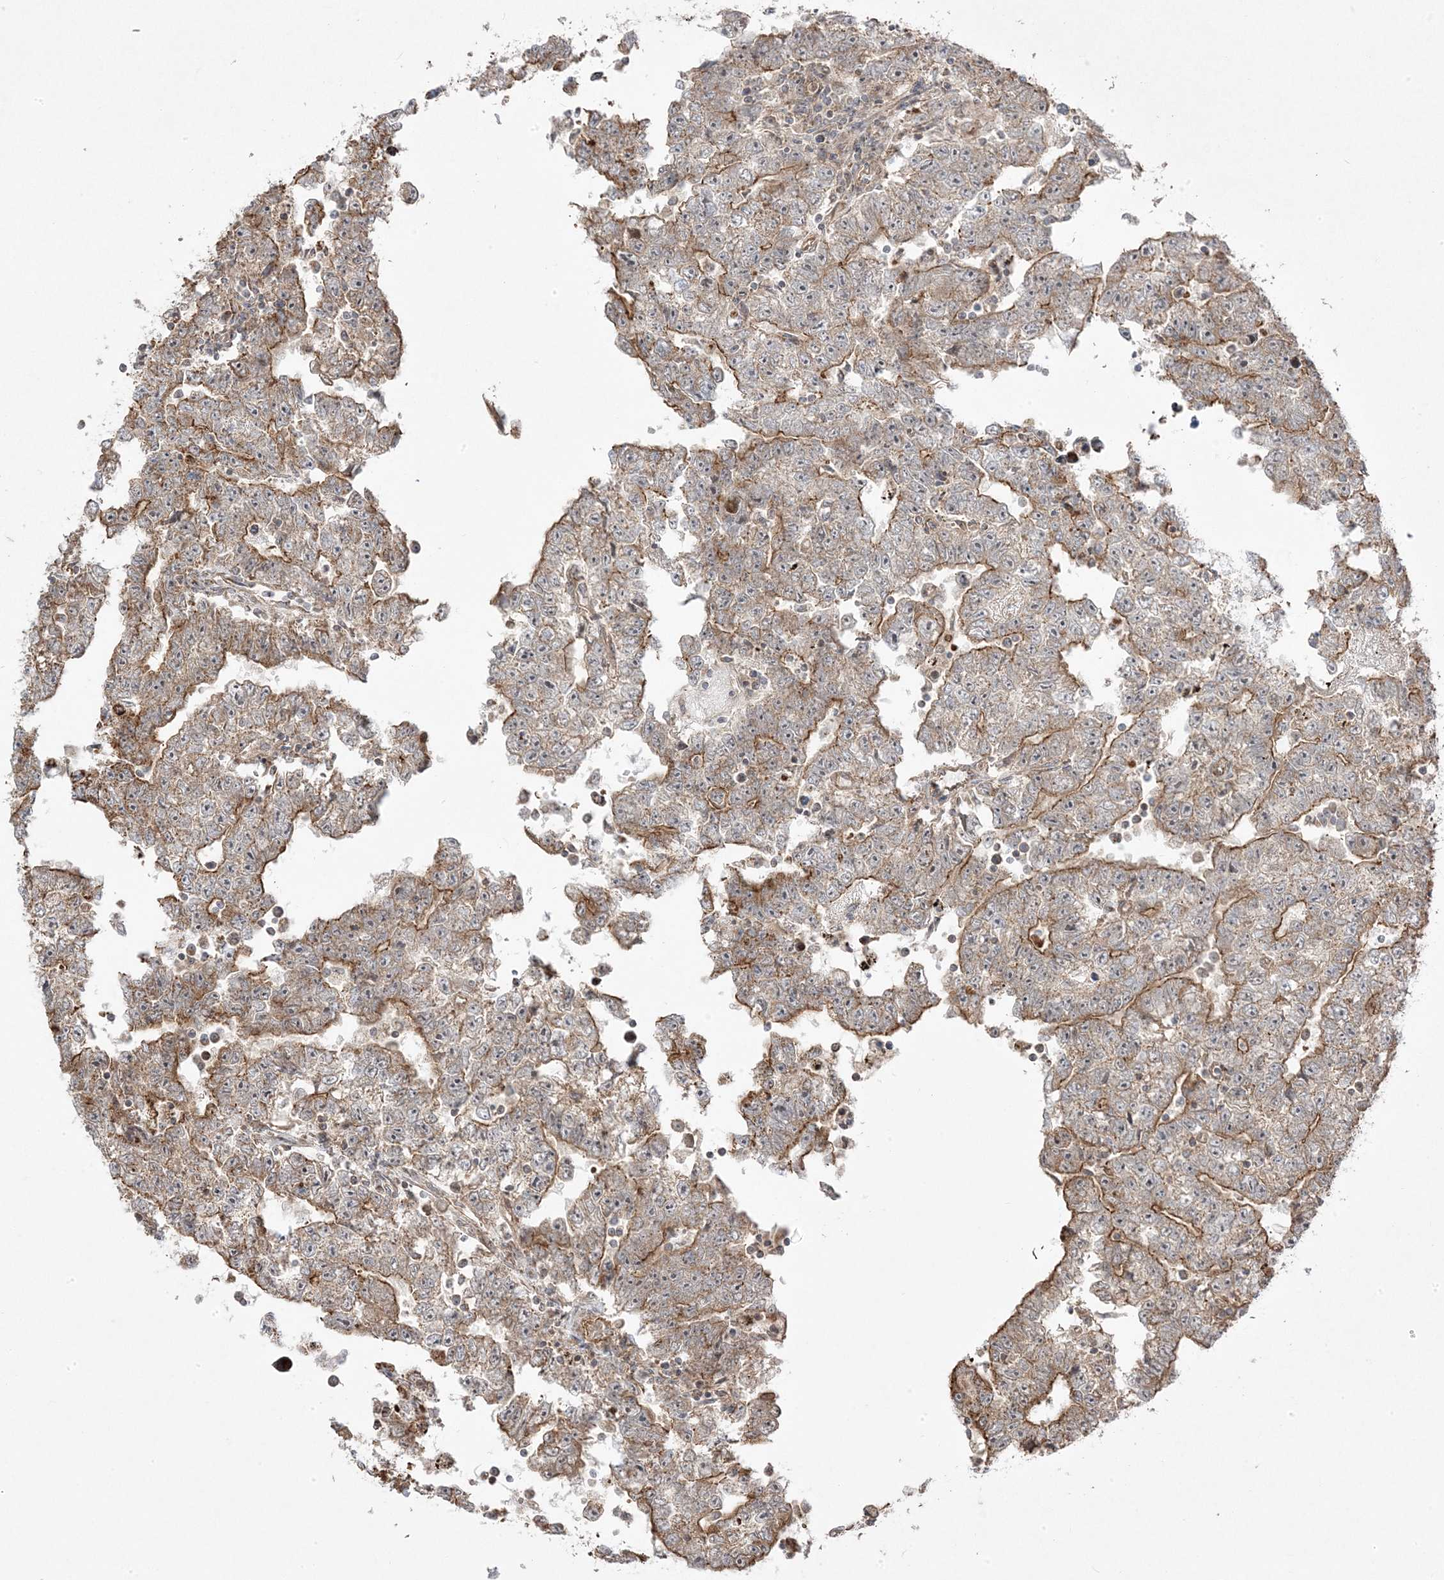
{"staining": {"intensity": "moderate", "quantity": ">75%", "location": "cytoplasmic/membranous"}, "tissue": "testis cancer", "cell_type": "Tumor cells", "image_type": "cancer", "snomed": [{"axis": "morphology", "description": "Carcinoma, Embryonal, NOS"}, {"axis": "topography", "description": "Testis"}], "caption": "The photomicrograph demonstrates staining of embryonal carcinoma (testis), revealing moderate cytoplasmic/membranous protein staining (brown color) within tumor cells.", "gene": "CLUAP1", "patient": {"sex": "male", "age": 25}}